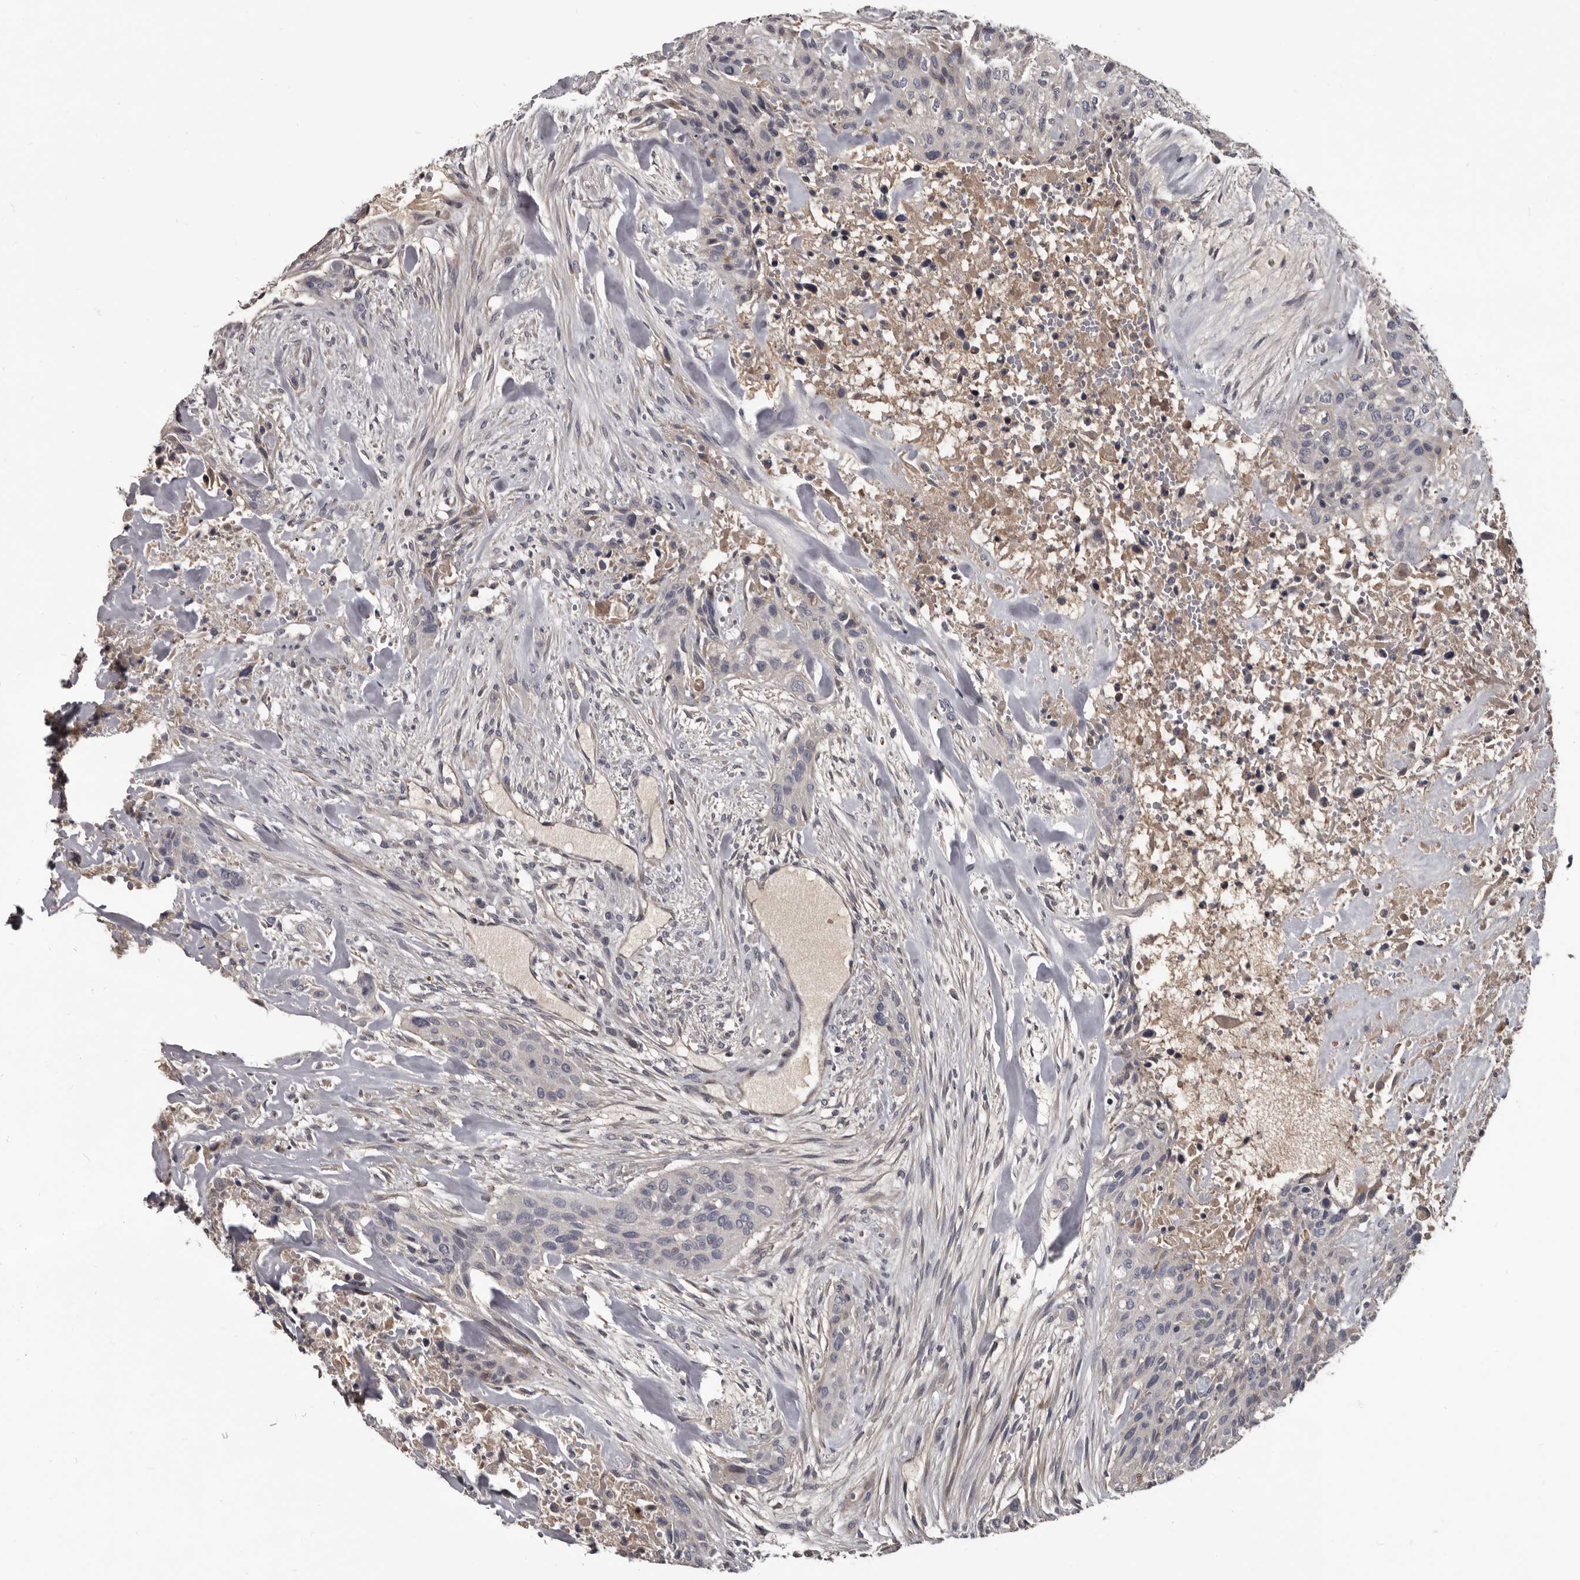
{"staining": {"intensity": "negative", "quantity": "none", "location": "none"}, "tissue": "urothelial cancer", "cell_type": "Tumor cells", "image_type": "cancer", "snomed": [{"axis": "morphology", "description": "Urothelial carcinoma, High grade"}, {"axis": "topography", "description": "Urinary bladder"}], "caption": "Tumor cells show no significant staining in high-grade urothelial carcinoma. Nuclei are stained in blue.", "gene": "ALDH5A1", "patient": {"sex": "male", "age": 35}}